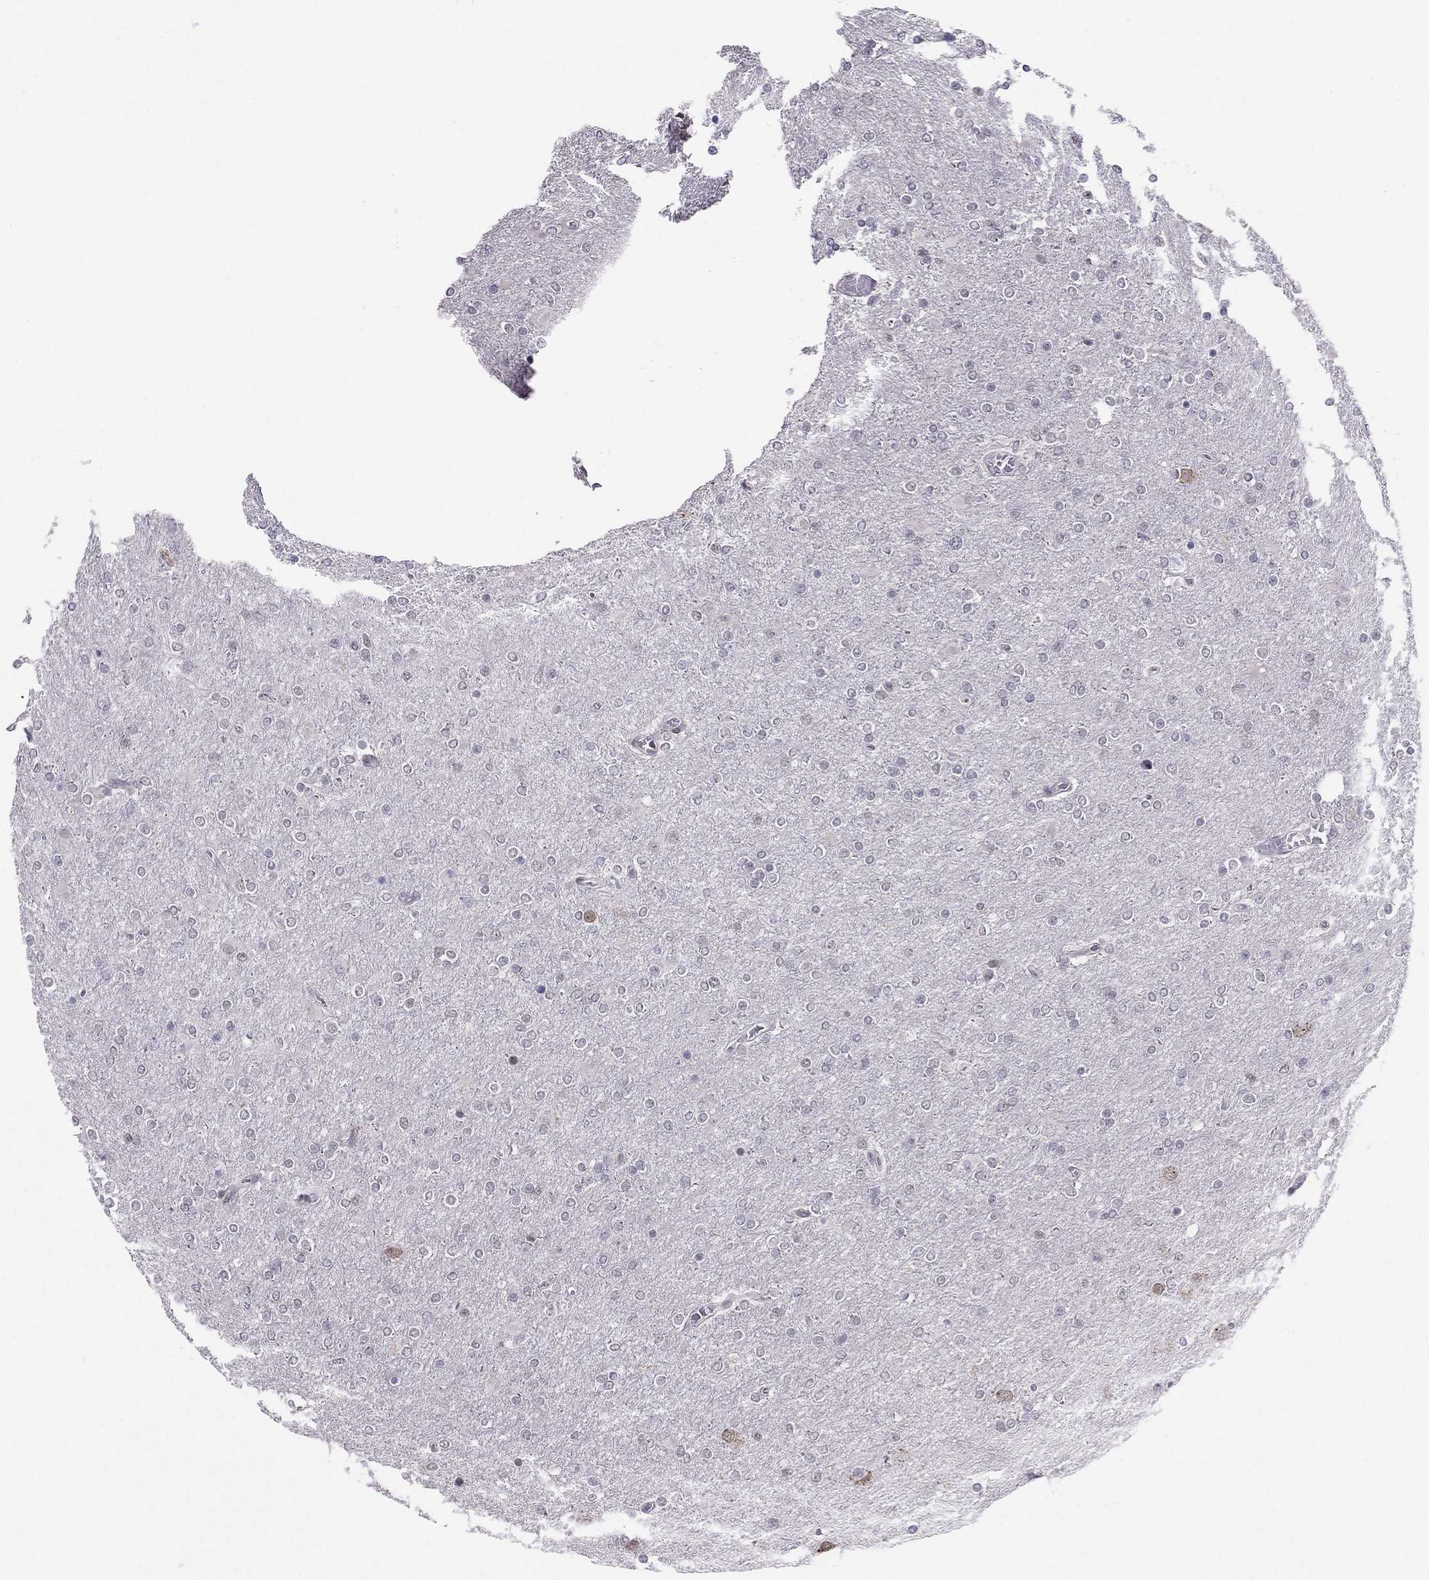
{"staining": {"intensity": "negative", "quantity": "none", "location": "none"}, "tissue": "glioma", "cell_type": "Tumor cells", "image_type": "cancer", "snomed": [{"axis": "morphology", "description": "Glioma, malignant, High grade"}, {"axis": "topography", "description": "Cerebral cortex"}], "caption": "Immunohistochemical staining of human glioma displays no significant expression in tumor cells.", "gene": "RPRD2", "patient": {"sex": "male", "age": 70}}